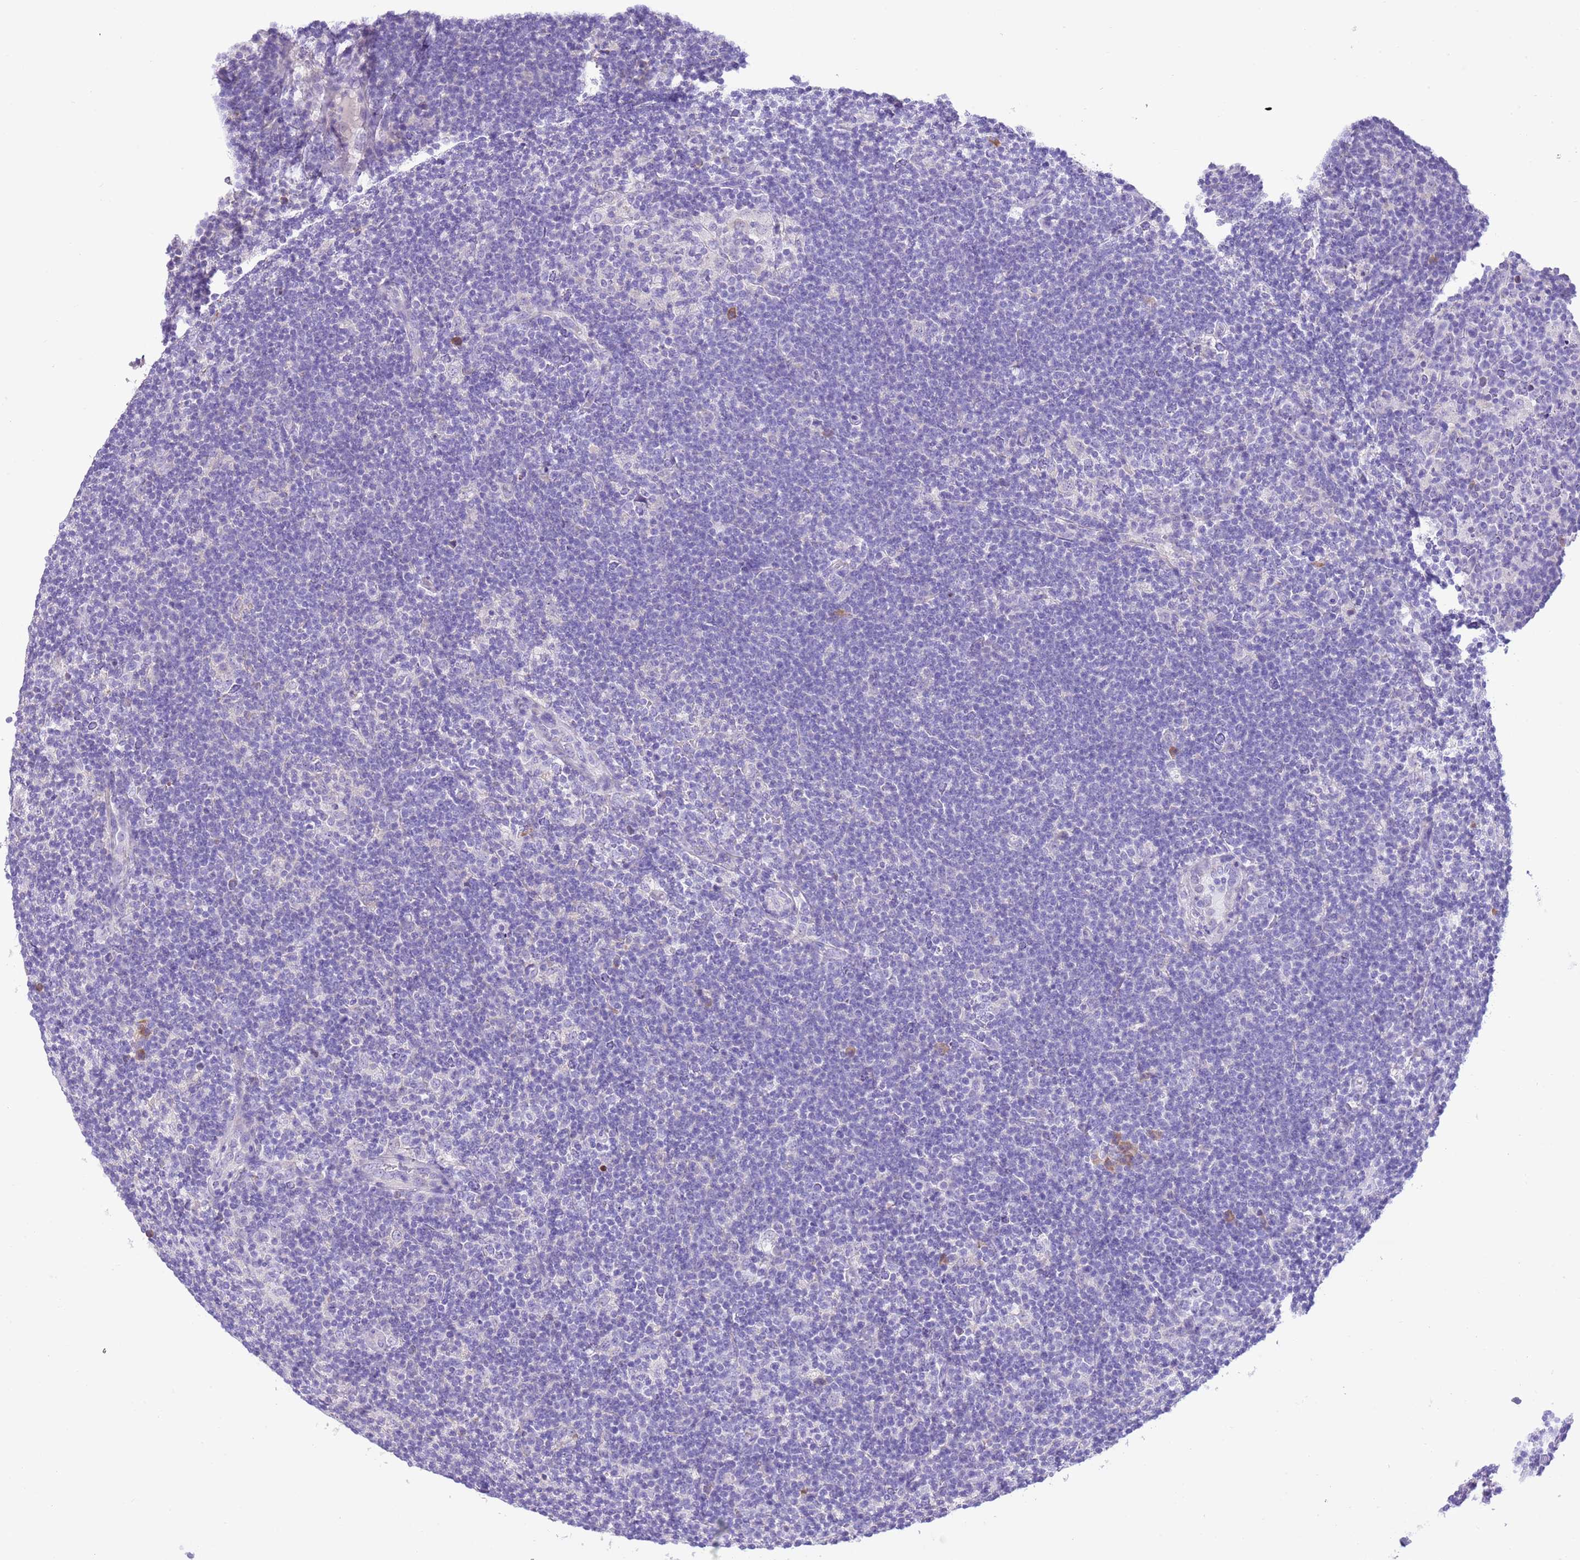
{"staining": {"intensity": "negative", "quantity": "none", "location": "none"}, "tissue": "lymphoma", "cell_type": "Tumor cells", "image_type": "cancer", "snomed": [{"axis": "morphology", "description": "Hodgkin's disease, NOS"}, {"axis": "topography", "description": "Lymph node"}], "caption": "An image of lymphoma stained for a protein demonstrates no brown staining in tumor cells.", "gene": "AAR2", "patient": {"sex": "female", "age": 57}}